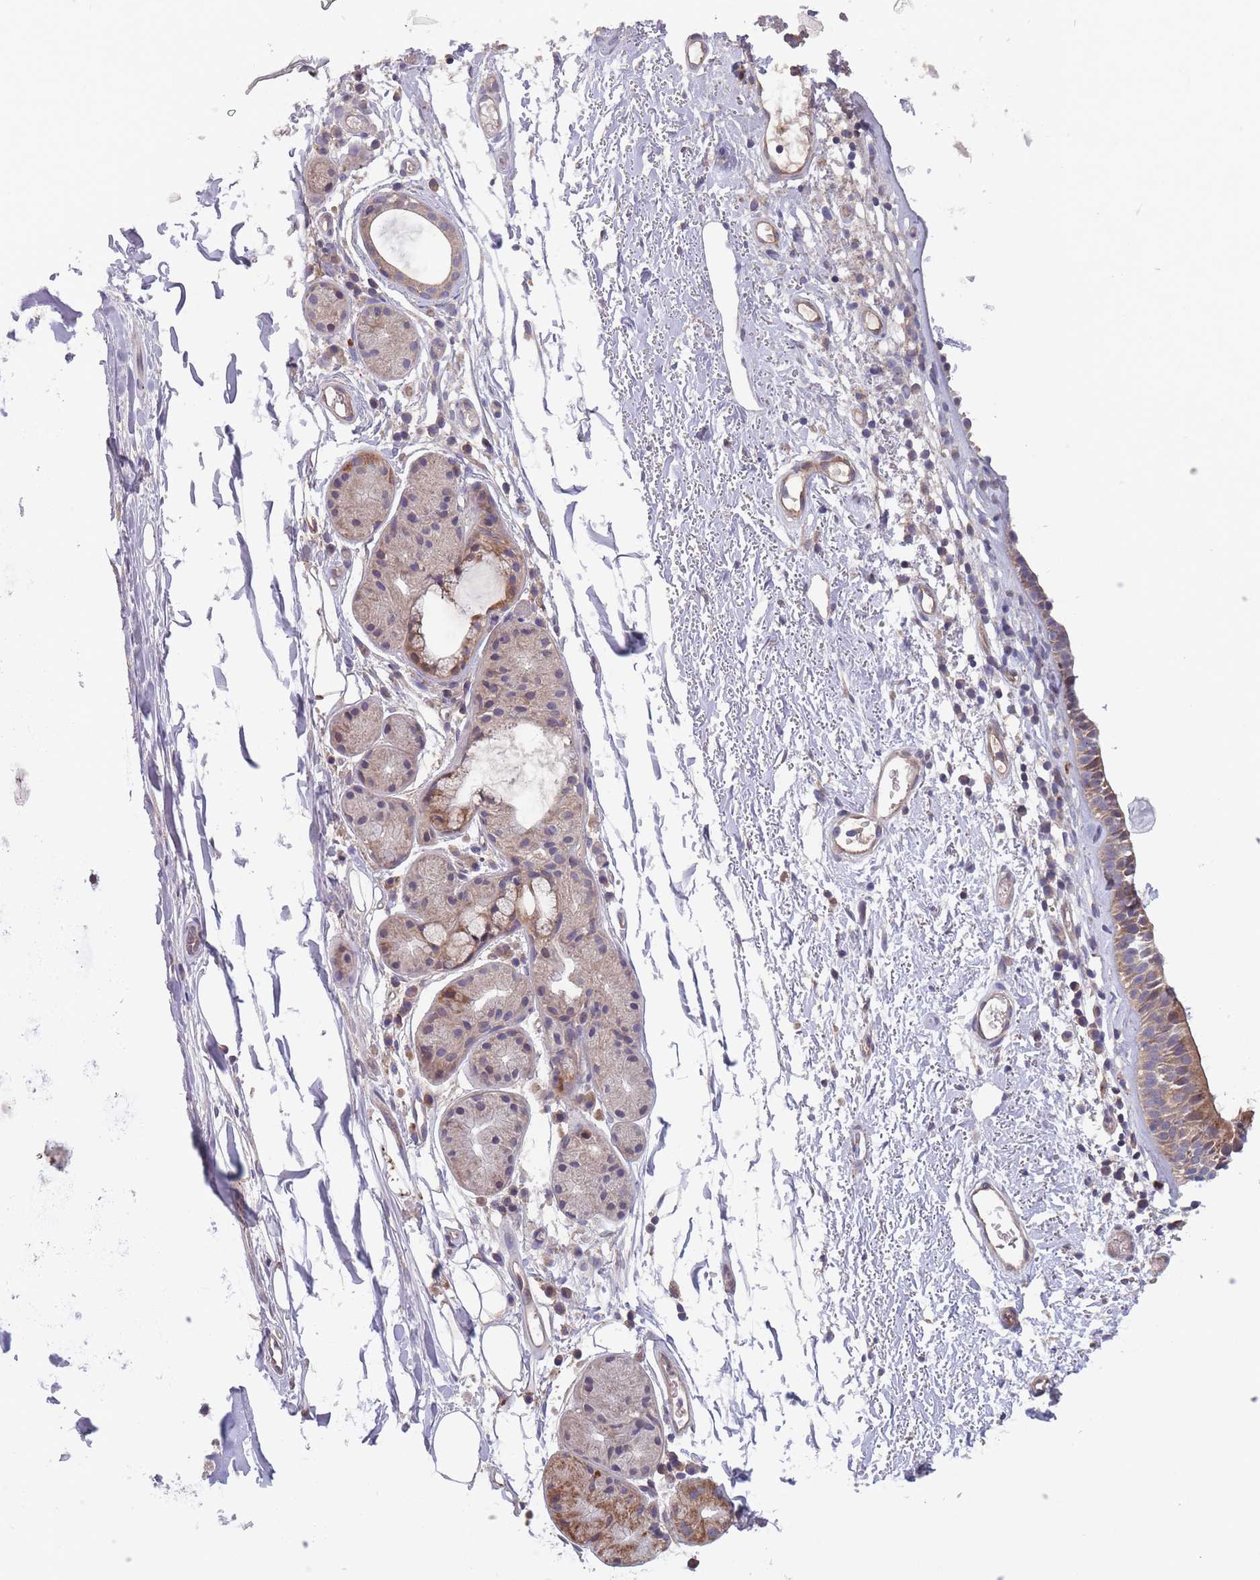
{"staining": {"intensity": "moderate", "quantity": "25%-75%", "location": "cytoplasmic/membranous"}, "tissue": "nasopharynx", "cell_type": "Respiratory epithelial cells", "image_type": "normal", "snomed": [{"axis": "morphology", "description": "Normal tissue, NOS"}, {"axis": "topography", "description": "Cartilage tissue"}, {"axis": "topography", "description": "Nasopharynx"}], "caption": "Immunohistochemical staining of benign human nasopharynx reveals medium levels of moderate cytoplasmic/membranous staining in about 25%-75% of respiratory epithelial cells.", "gene": "ITPKC", "patient": {"sex": "male", "age": 56}}